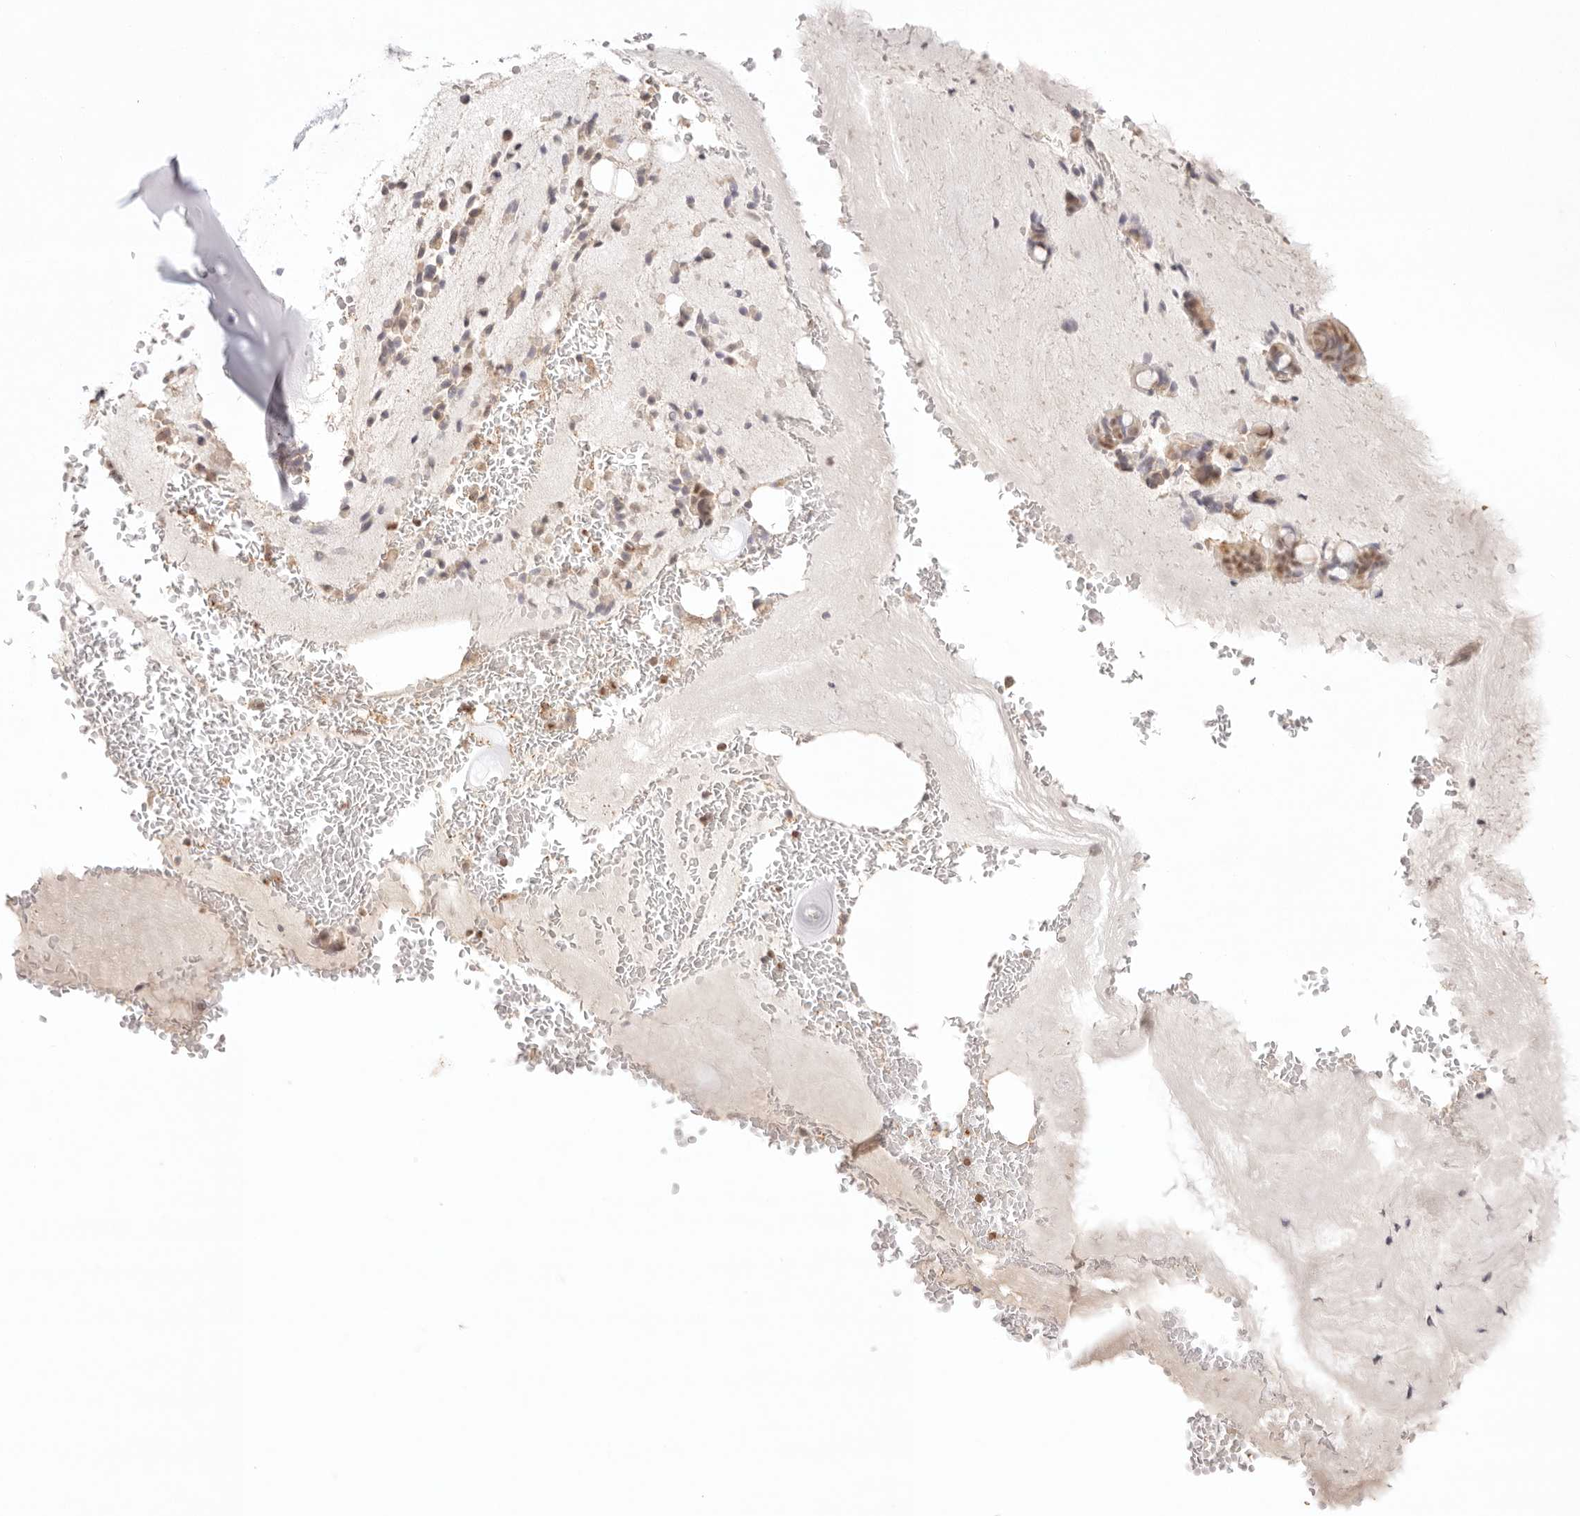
{"staining": {"intensity": "weak", "quantity": ">75%", "location": "cytoplasmic/membranous"}, "tissue": "adipose tissue", "cell_type": "Adipocytes", "image_type": "normal", "snomed": [{"axis": "morphology", "description": "Normal tissue, NOS"}, {"axis": "topography", "description": "Cartilage tissue"}, {"axis": "topography", "description": "Bronchus"}], "caption": "IHC histopathology image of unremarkable human adipose tissue stained for a protein (brown), which demonstrates low levels of weak cytoplasmic/membranous expression in about >75% of adipocytes.", "gene": "IL1R2", "patient": {"sex": "female", "age": 73}}